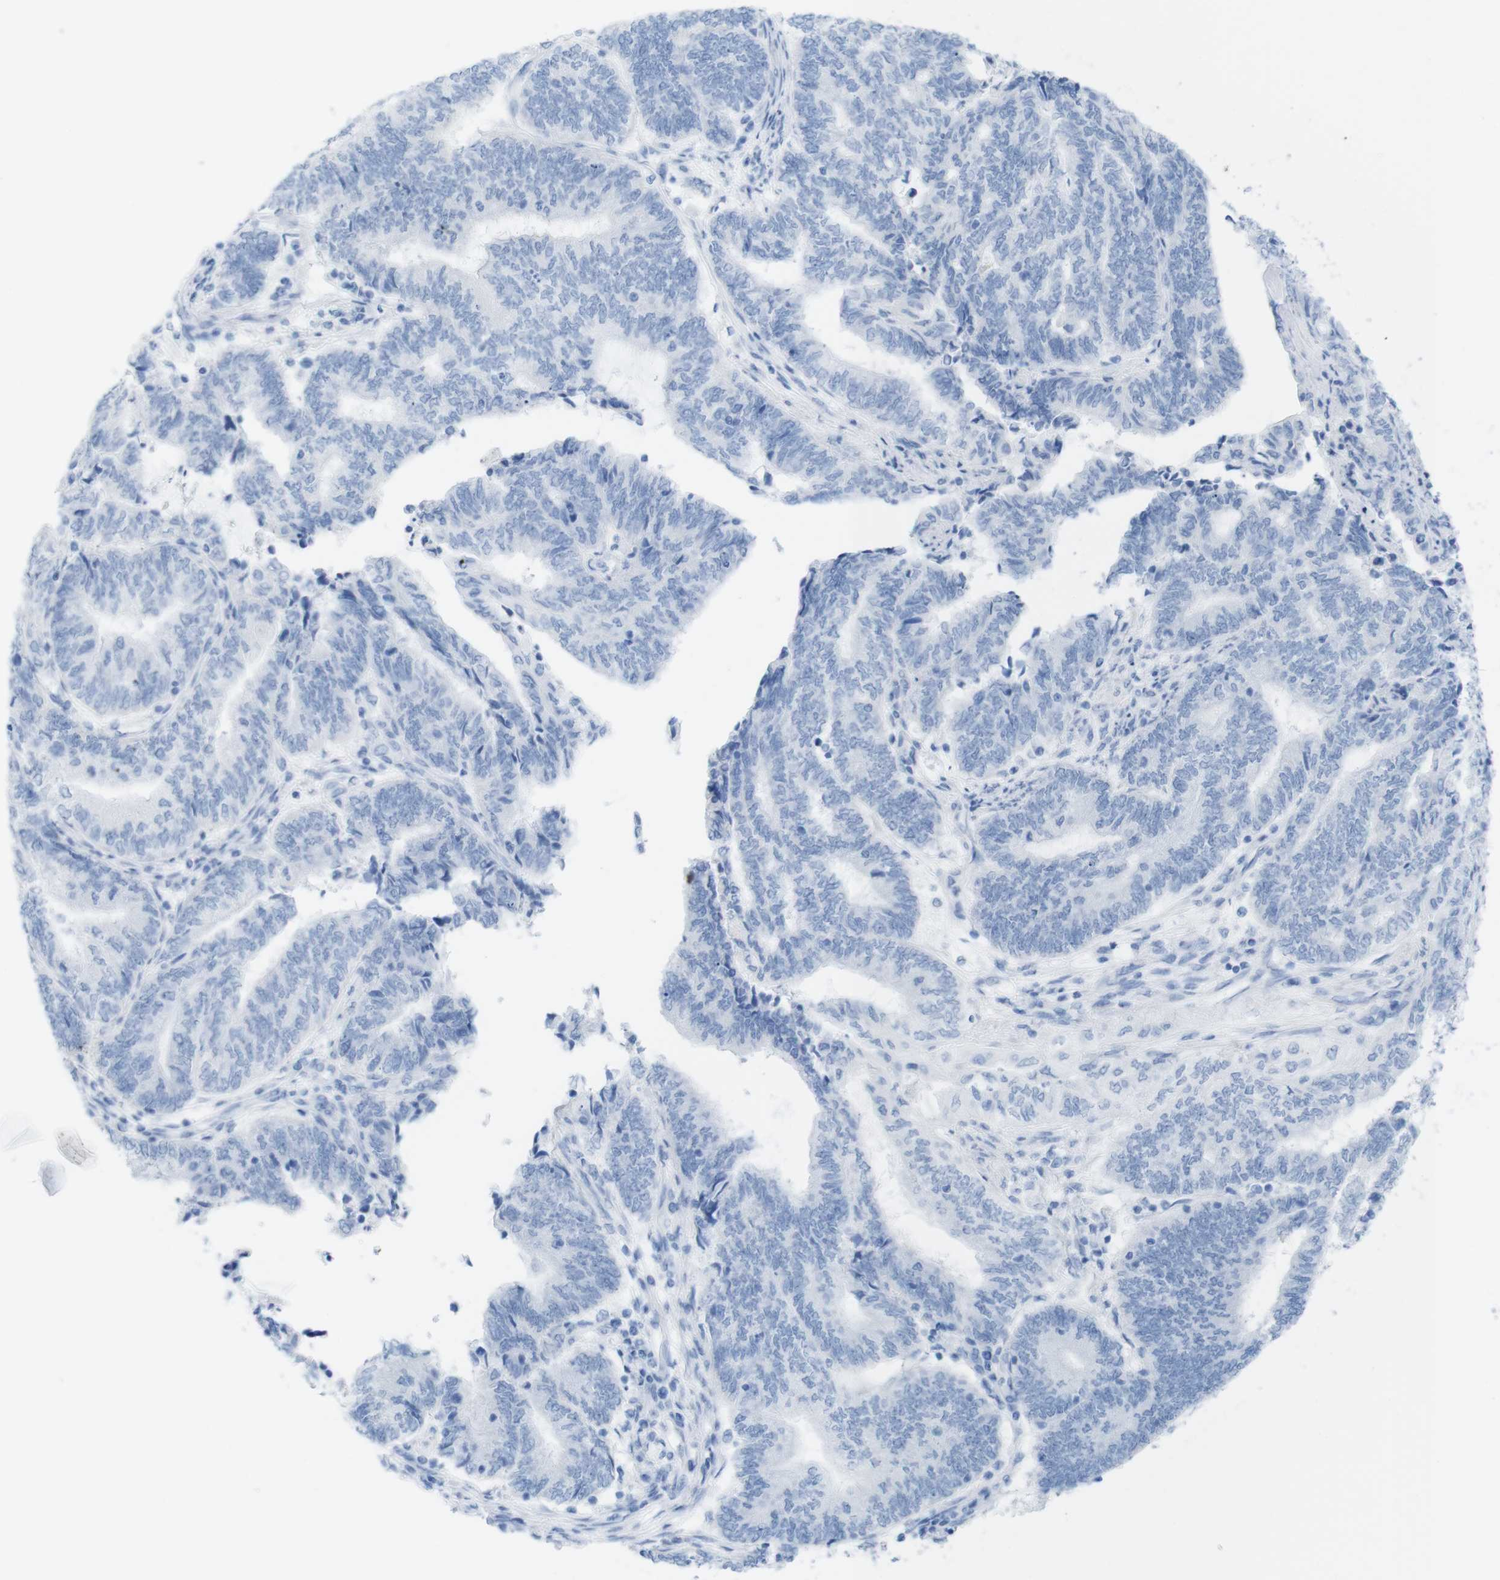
{"staining": {"intensity": "negative", "quantity": "none", "location": "none"}, "tissue": "endometrial cancer", "cell_type": "Tumor cells", "image_type": "cancer", "snomed": [{"axis": "morphology", "description": "Adenocarcinoma, NOS"}, {"axis": "topography", "description": "Uterus"}, {"axis": "topography", "description": "Endometrium"}], "caption": "Tumor cells show no significant protein positivity in endometrial cancer. The staining was performed using DAB (3,3'-diaminobenzidine) to visualize the protein expression in brown, while the nuclei were stained in blue with hematoxylin (Magnification: 20x).", "gene": "MYH7", "patient": {"sex": "female", "age": 70}}